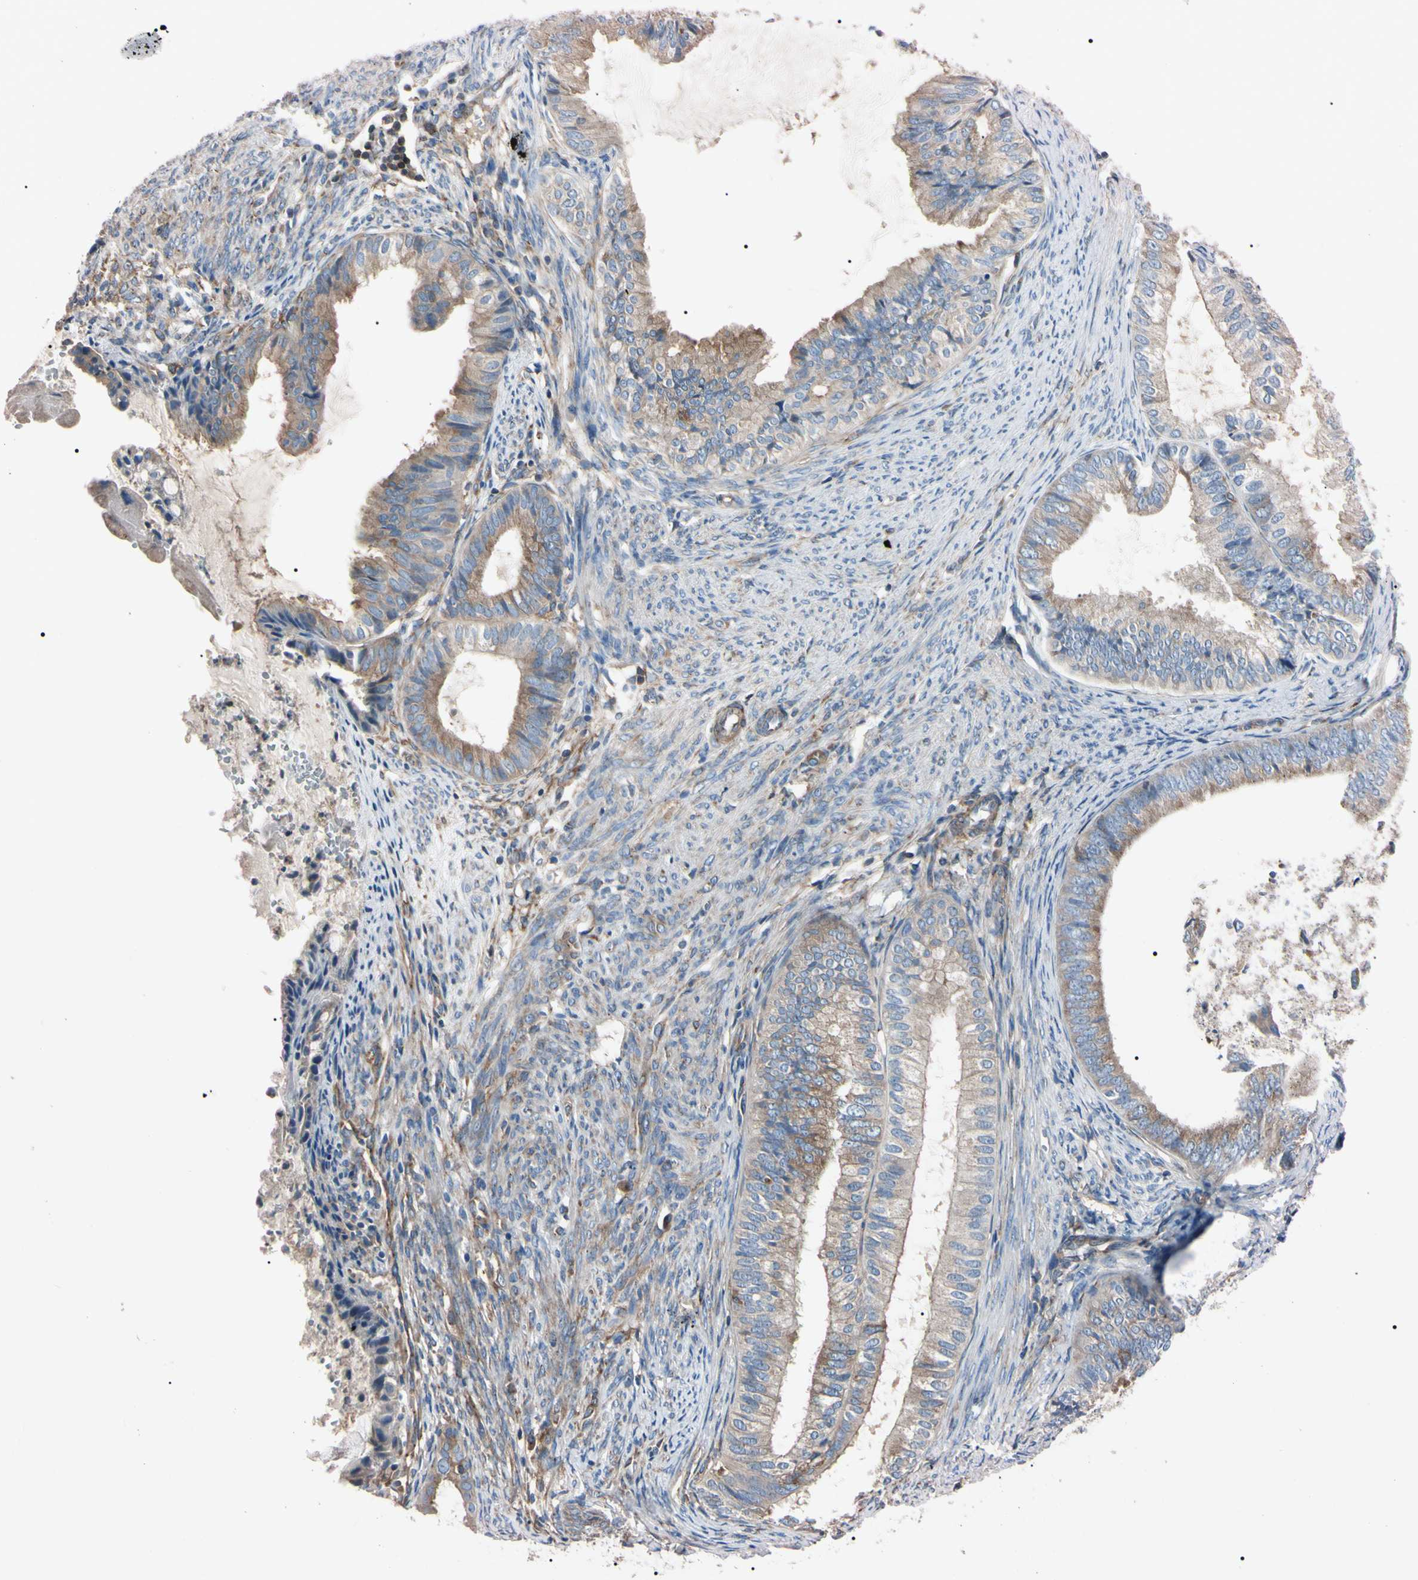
{"staining": {"intensity": "moderate", "quantity": "25%-75%", "location": "cytoplasmic/membranous"}, "tissue": "endometrial cancer", "cell_type": "Tumor cells", "image_type": "cancer", "snomed": [{"axis": "morphology", "description": "Adenocarcinoma, NOS"}, {"axis": "topography", "description": "Endometrium"}], "caption": "A photomicrograph of human endometrial cancer stained for a protein reveals moderate cytoplasmic/membranous brown staining in tumor cells.", "gene": "PRKACA", "patient": {"sex": "female", "age": 86}}